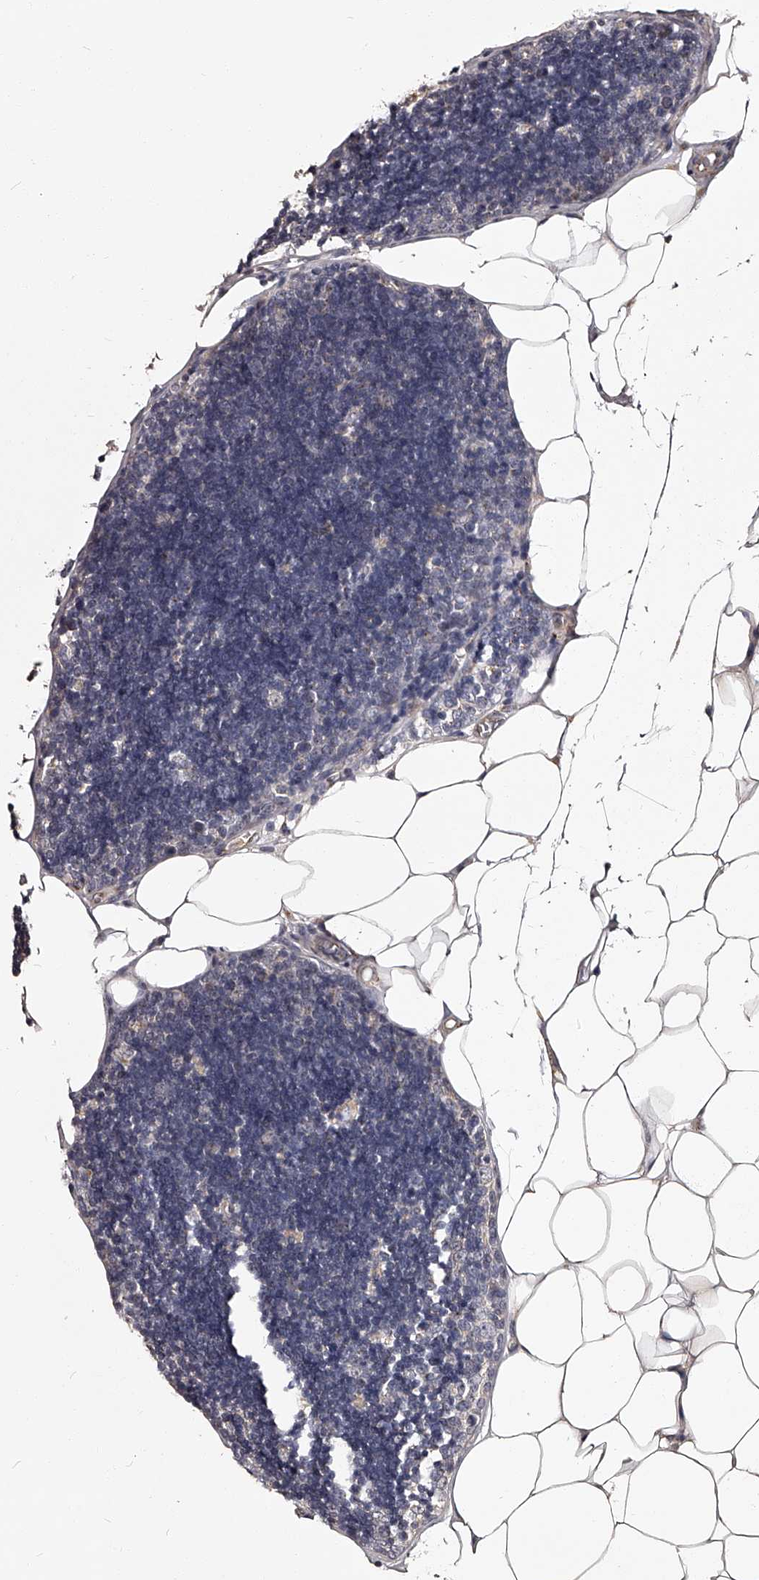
{"staining": {"intensity": "negative", "quantity": "none", "location": "none"}, "tissue": "lymph node", "cell_type": "Germinal center cells", "image_type": "normal", "snomed": [{"axis": "morphology", "description": "Normal tissue, NOS"}, {"axis": "topography", "description": "Lymph node"}], "caption": "Immunohistochemistry (IHC) of benign lymph node displays no staining in germinal center cells. (Stains: DAB IHC with hematoxylin counter stain, Microscopy: brightfield microscopy at high magnification).", "gene": "RSC1A1", "patient": {"sex": "male", "age": 33}}